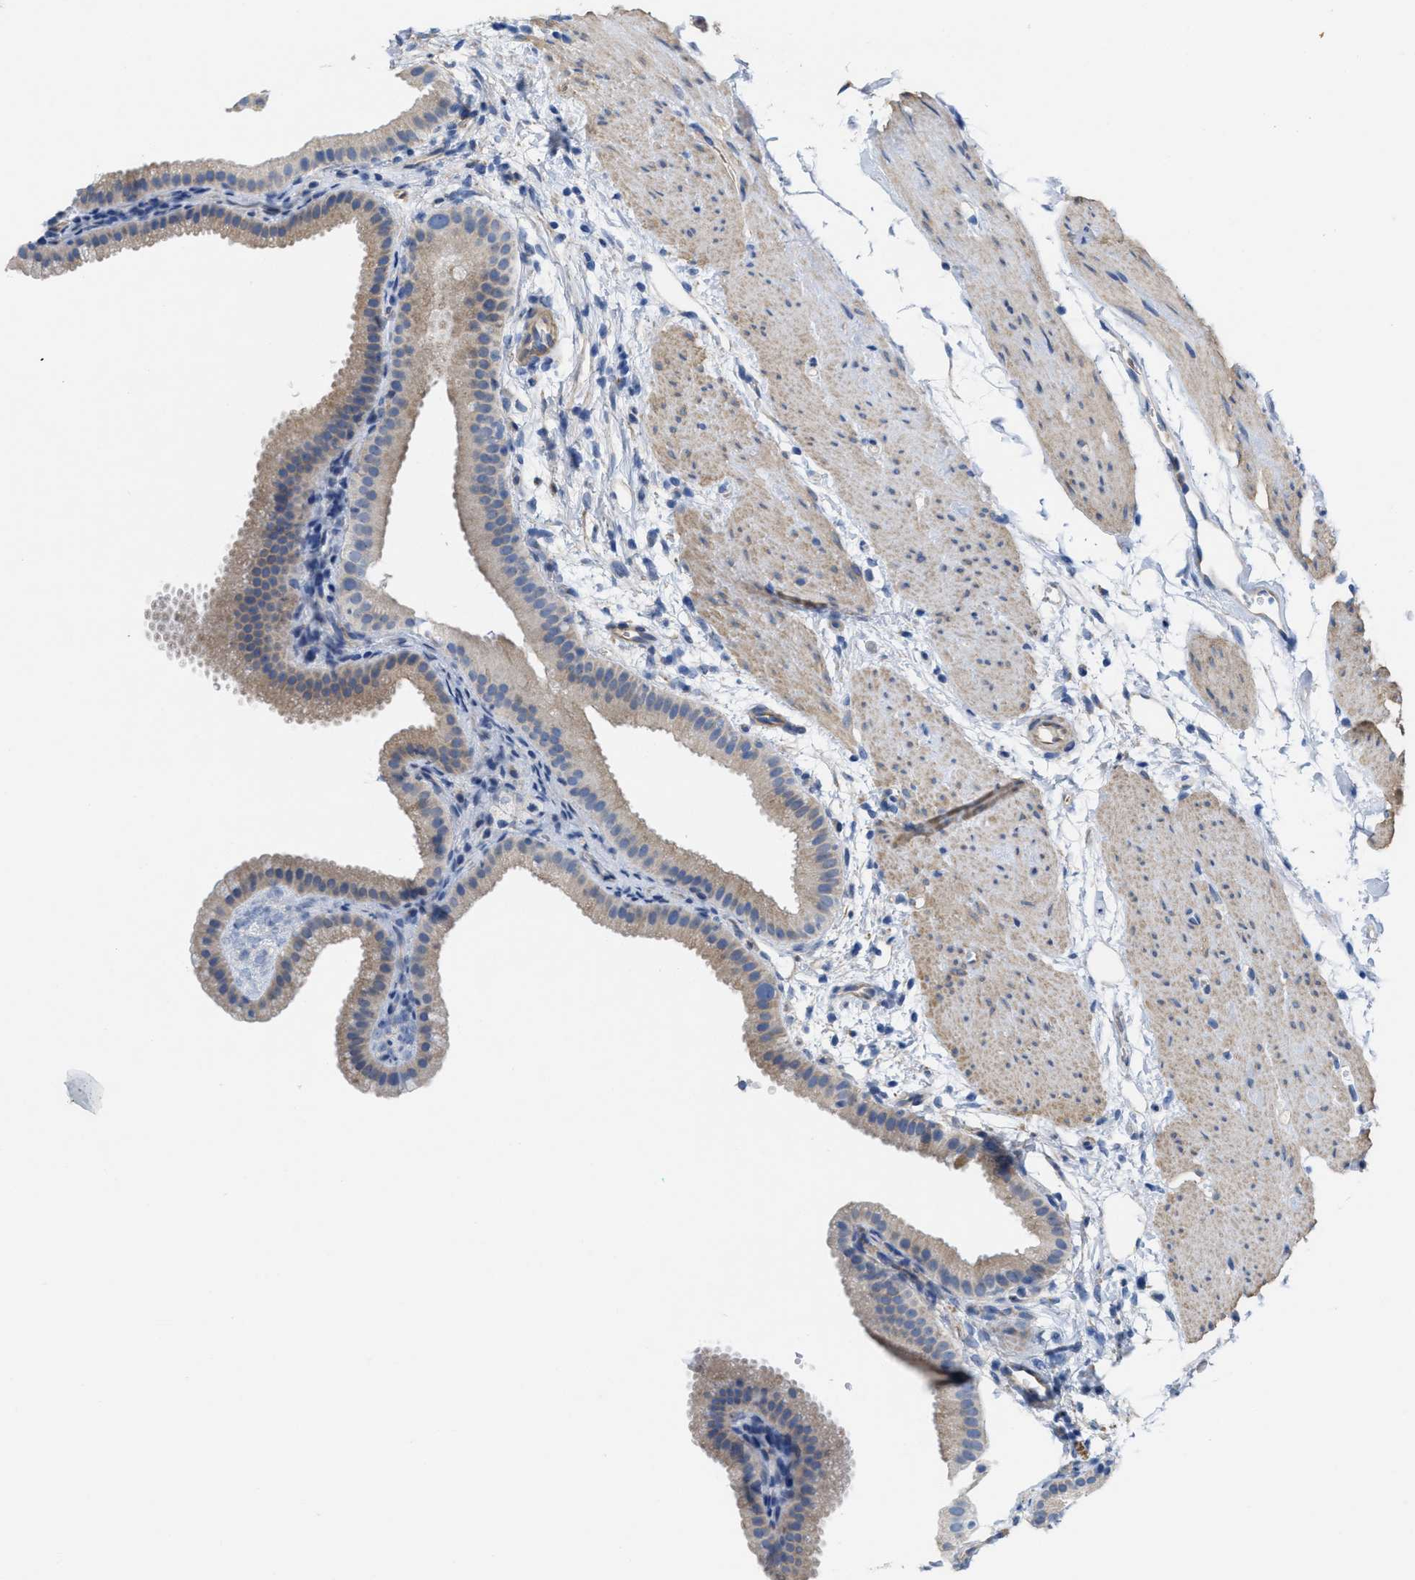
{"staining": {"intensity": "weak", "quantity": "25%-75%", "location": "cytoplasmic/membranous"}, "tissue": "gallbladder", "cell_type": "Glandular cells", "image_type": "normal", "snomed": [{"axis": "morphology", "description": "Normal tissue, NOS"}, {"axis": "topography", "description": "Gallbladder"}], "caption": "Benign gallbladder displays weak cytoplasmic/membranous positivity in about 25%-75% of glandular cells, visualized by immunohistochemistry.", "gene": "CPA2", "patient": {"sex": "female", "age": 64}}